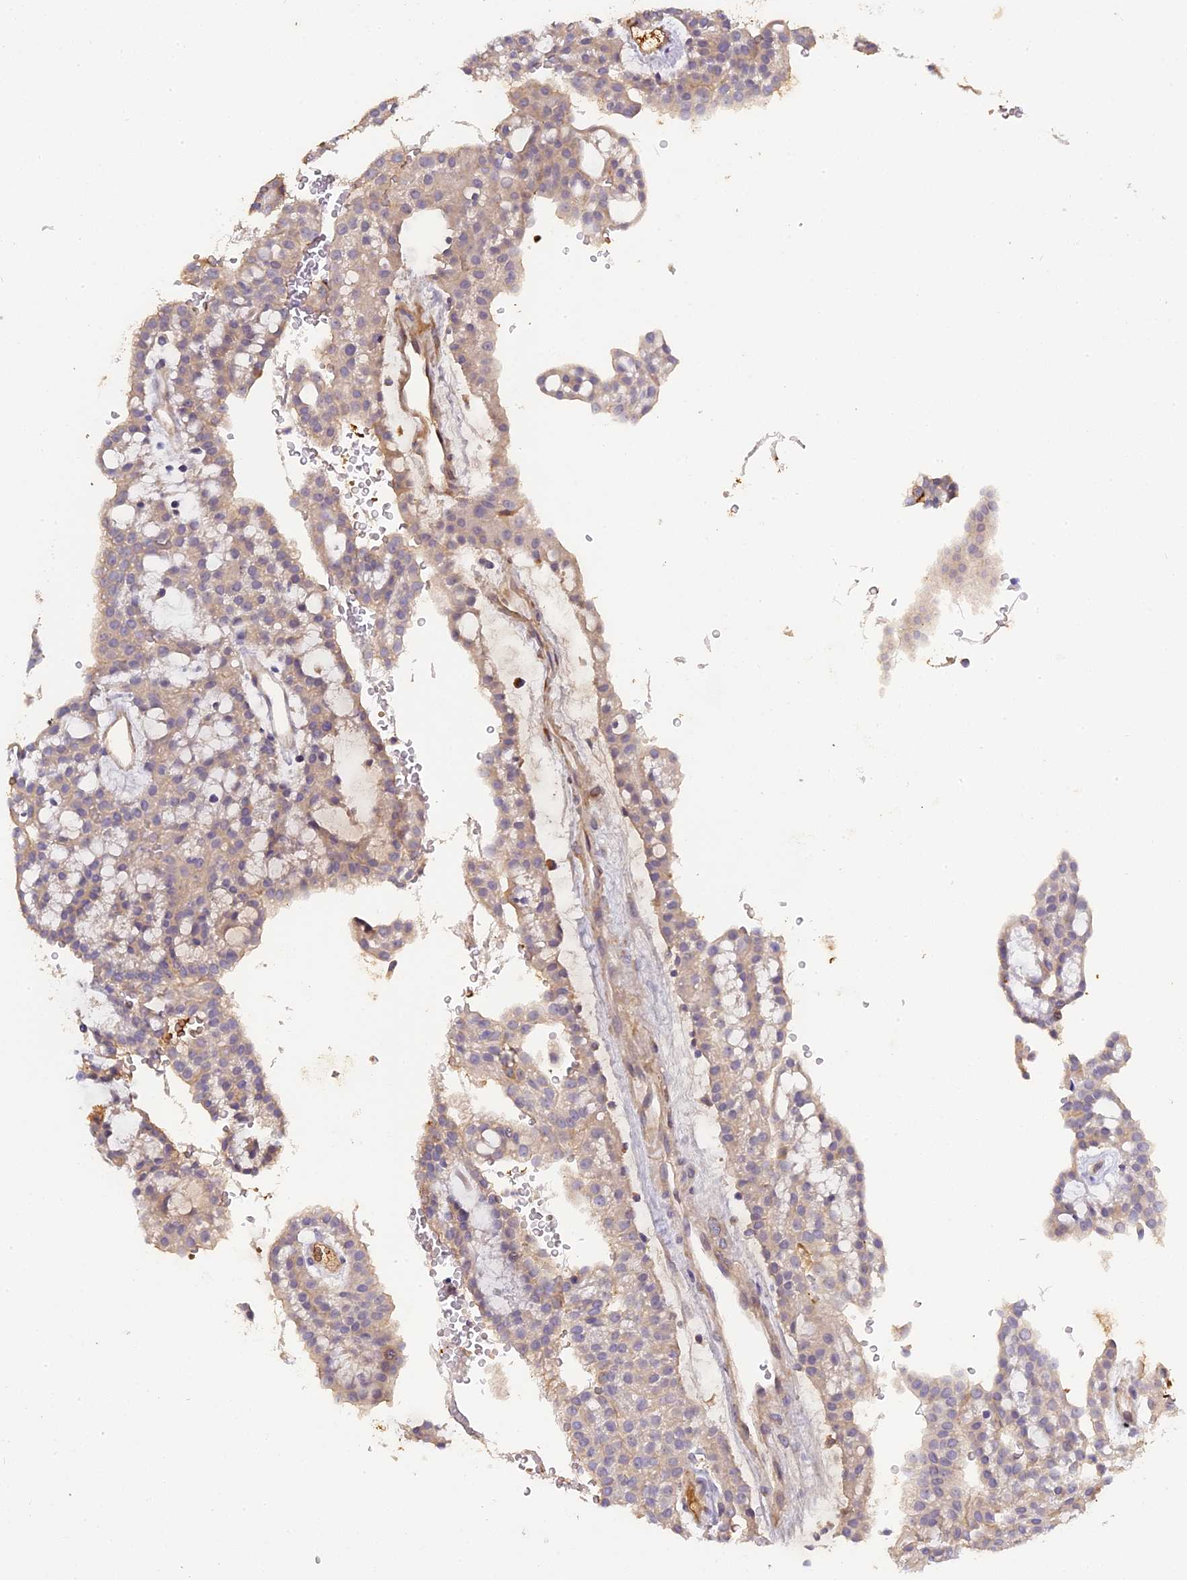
{"staining": {"intensity": "negative", "quantity": "none", "location": "none"}, "tissue": "renal cancer", "cell_type": "Tumor cells", "image_type": "cancer", "snomed": [{"axis": "morphology", "description": "Adenocarcinoma, NOS"}, {"axis": "topography", "description": "Kidney"}], "caption": "This is an IHC micrograph of human renal cancer (adenocarcinoma). There is no staining in tumor cells.", "gene": "PZP", "patient": {"sex": "male", "age": 63}}